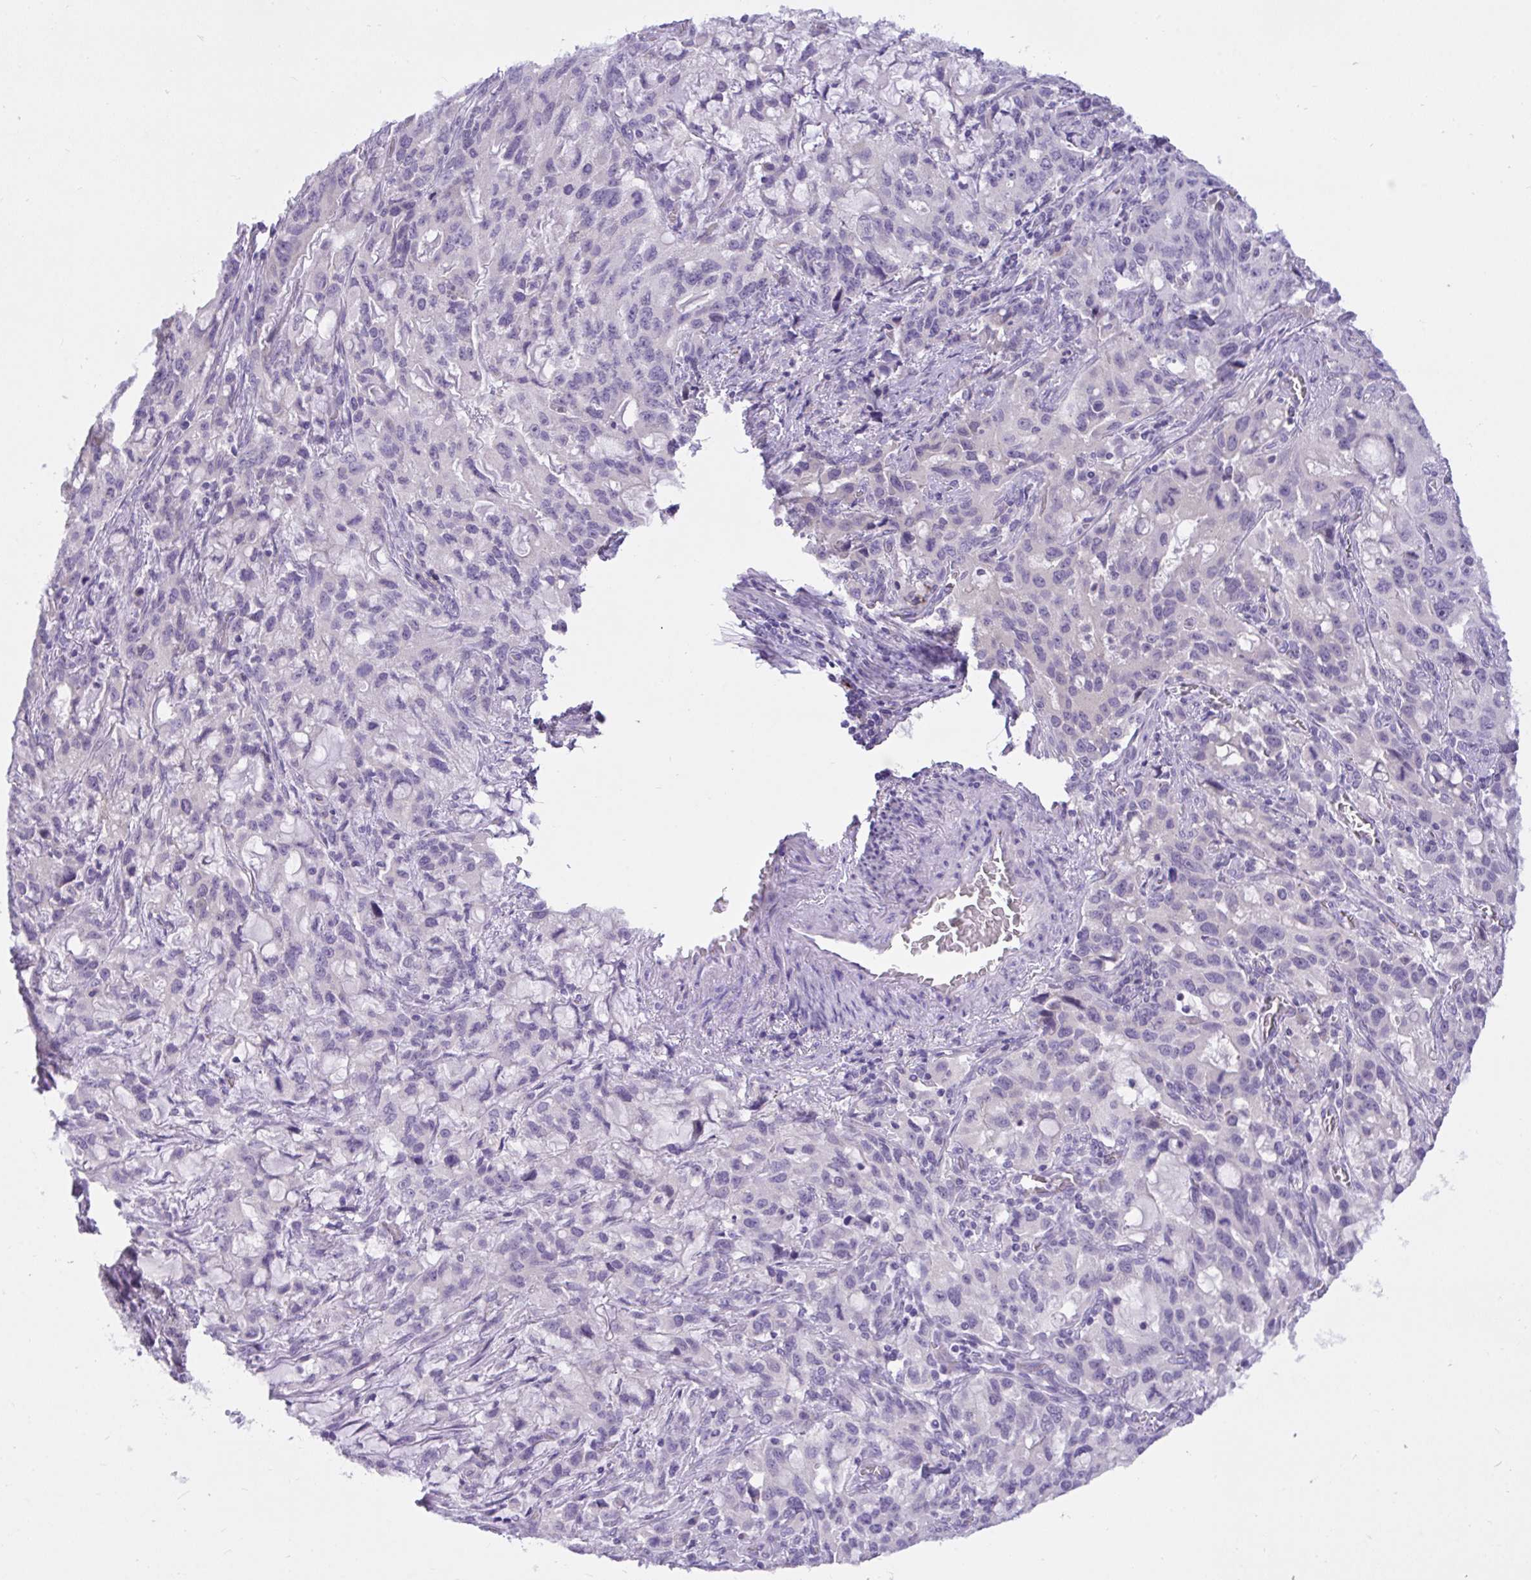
{"staining": {"intensity": "negative", "quantity": "none", "location": "none"}, "tissue": "stomach cancer", "cell_type": "Tumor cells", "image_type": "cancer", "snomed": [{"axis": "morphology", "description": "Adenocarcinoma, NOS"}, {"axis": "topography", "description": "Stomach, upper"}], "caption": "This is an immunohistochemistry histopathology image of human adenocarcinoma (stomach). There is no positivity in tumor cells.", "gene": "SEMA6B", "patient": {"sex": "male", "age": 85}}